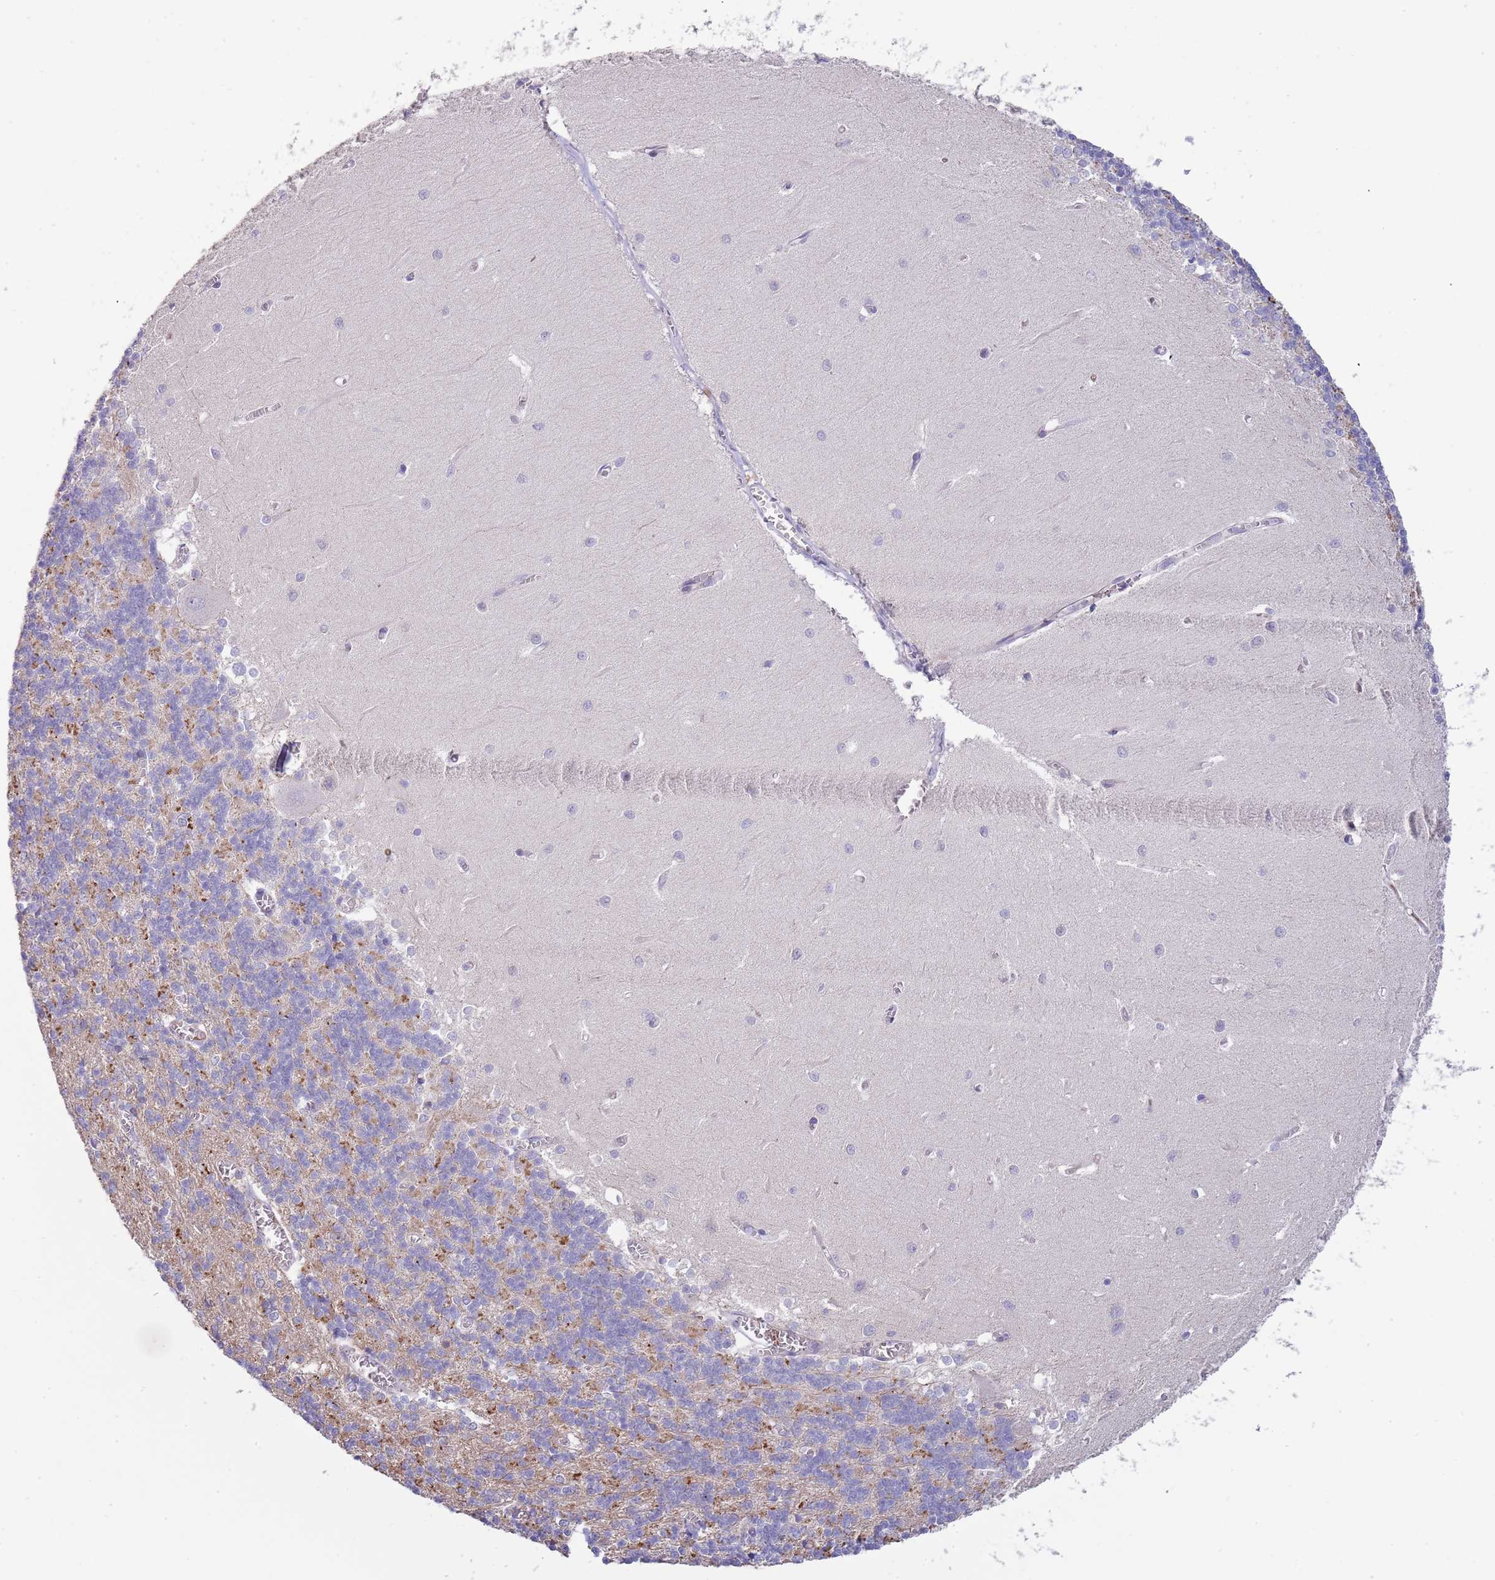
{"staining": {"intensity": "moderate", "quantity": "<25%", "location": "cytoplasmic/membranous"}, "tissue": "cerebellum", "cell_type": "Cells in granular layer", "image_type": "normal", "snomed": [{"axis": "morphology", "description": "Normal tissue, NOS"}, {"axis": "topography", "description": "Cerebellum"}], "caption": "A high-resolution histopathology image shows IHC staining of unremarkable cerebellum, which displays moderate cytoplasmic/membranous positivity in approximately <25% of cells in granular layer. Nuclei are stained in blue.", "gene": "SUSD1", "patient": {"sex": "male", "age": 37}}